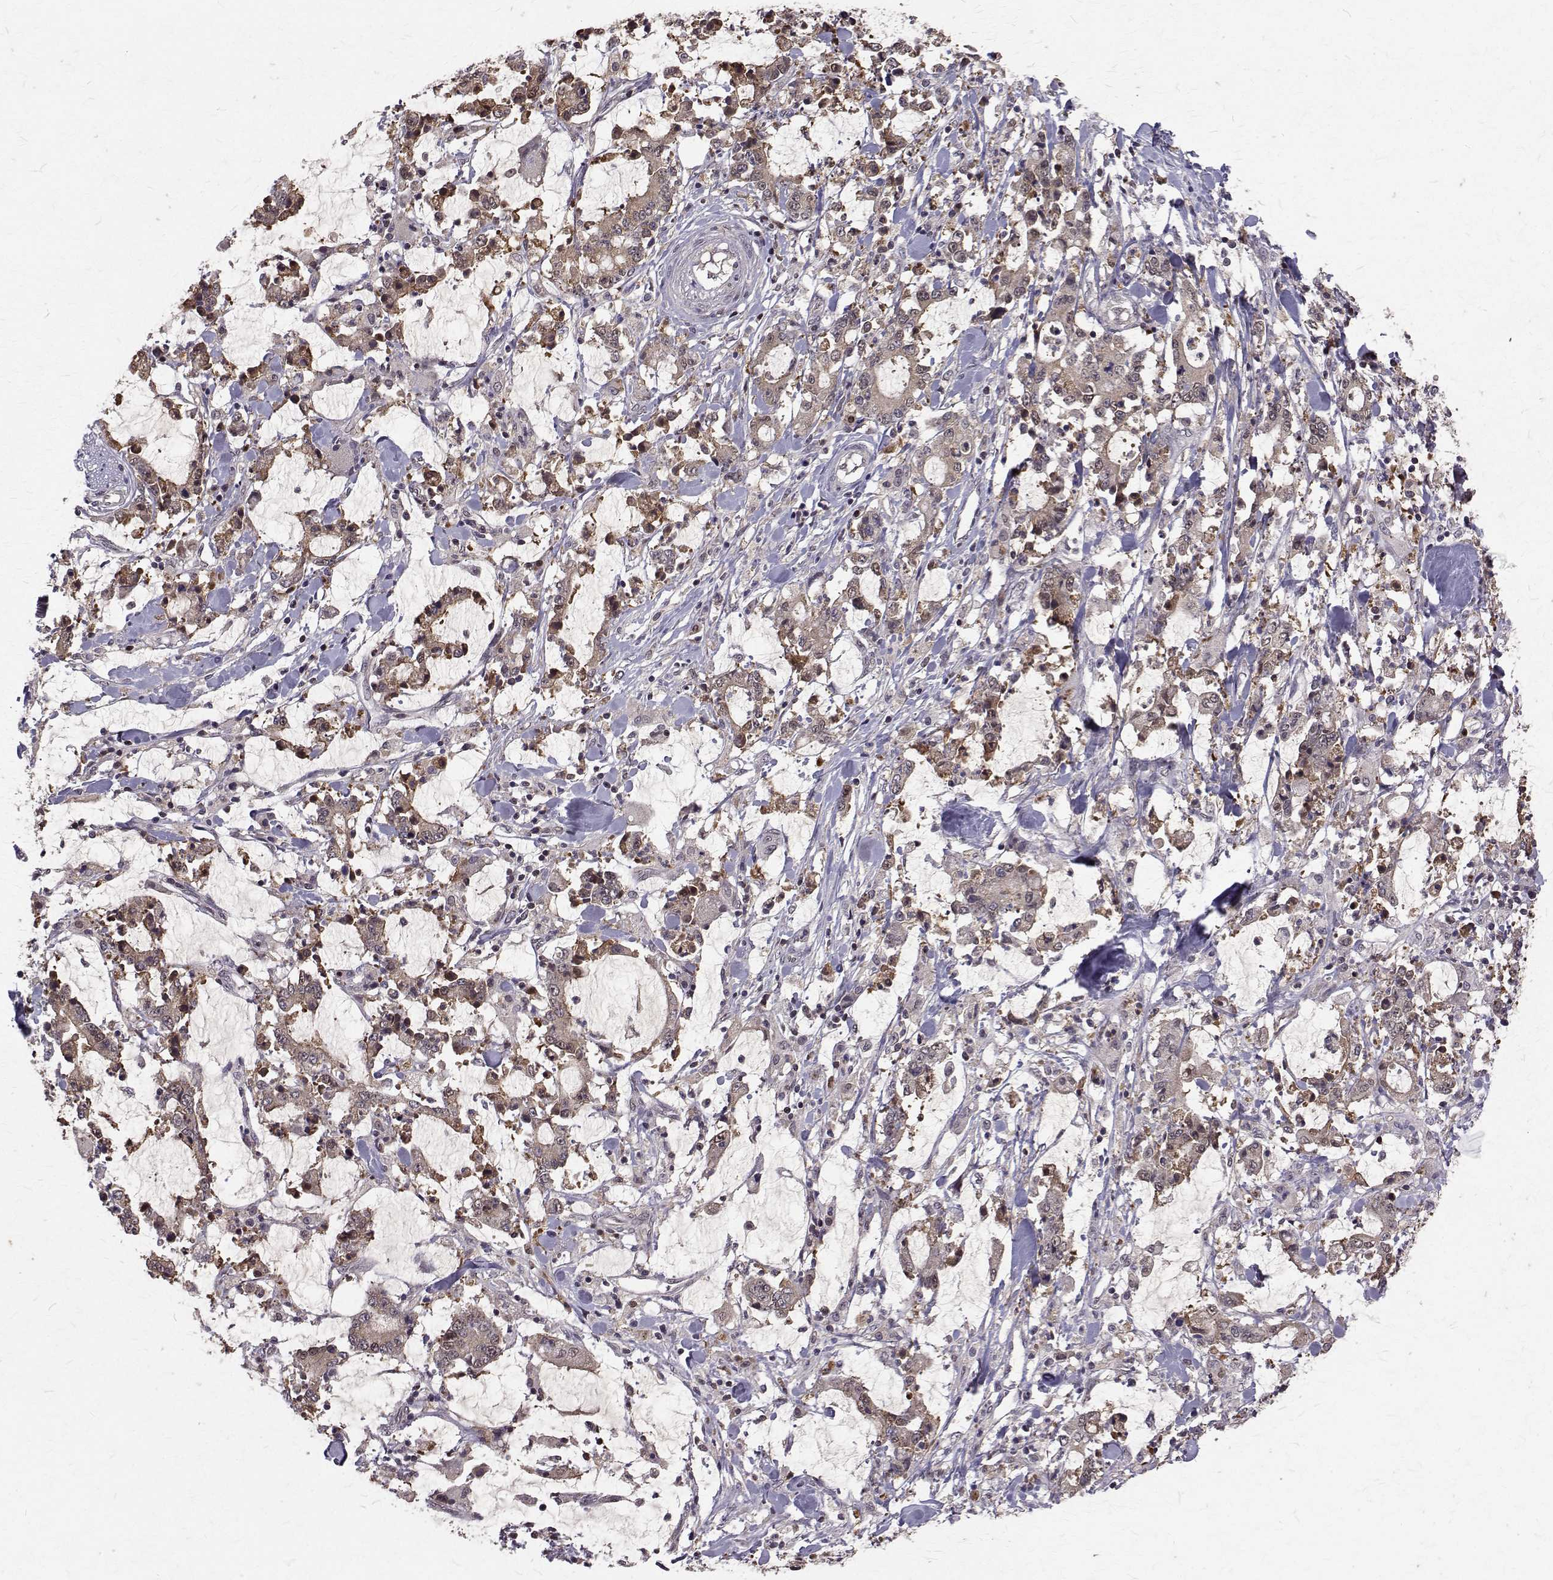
{"staining": {"intensity": "weak", "quantity": ">75%", "location": "cytoplasmic/membranous,nuclear"}, "tissue": "stomach cancer", "cell_type": "Tumor cells", "image_type": "cancer", "snomed": [{"axis": "morphology", "description": "Adenocarcinoma, NOS"}, {"axis": "topography", "description": "Stomach, upper"}], "caption": "Protein expression analysis of human stomach cancer reveals weak cytoplasmic/membranous and nuclear expression in about >75% of tumor cells.", "gene": "NIF3L1", "patient": {"sex": "male", "age": 68}}